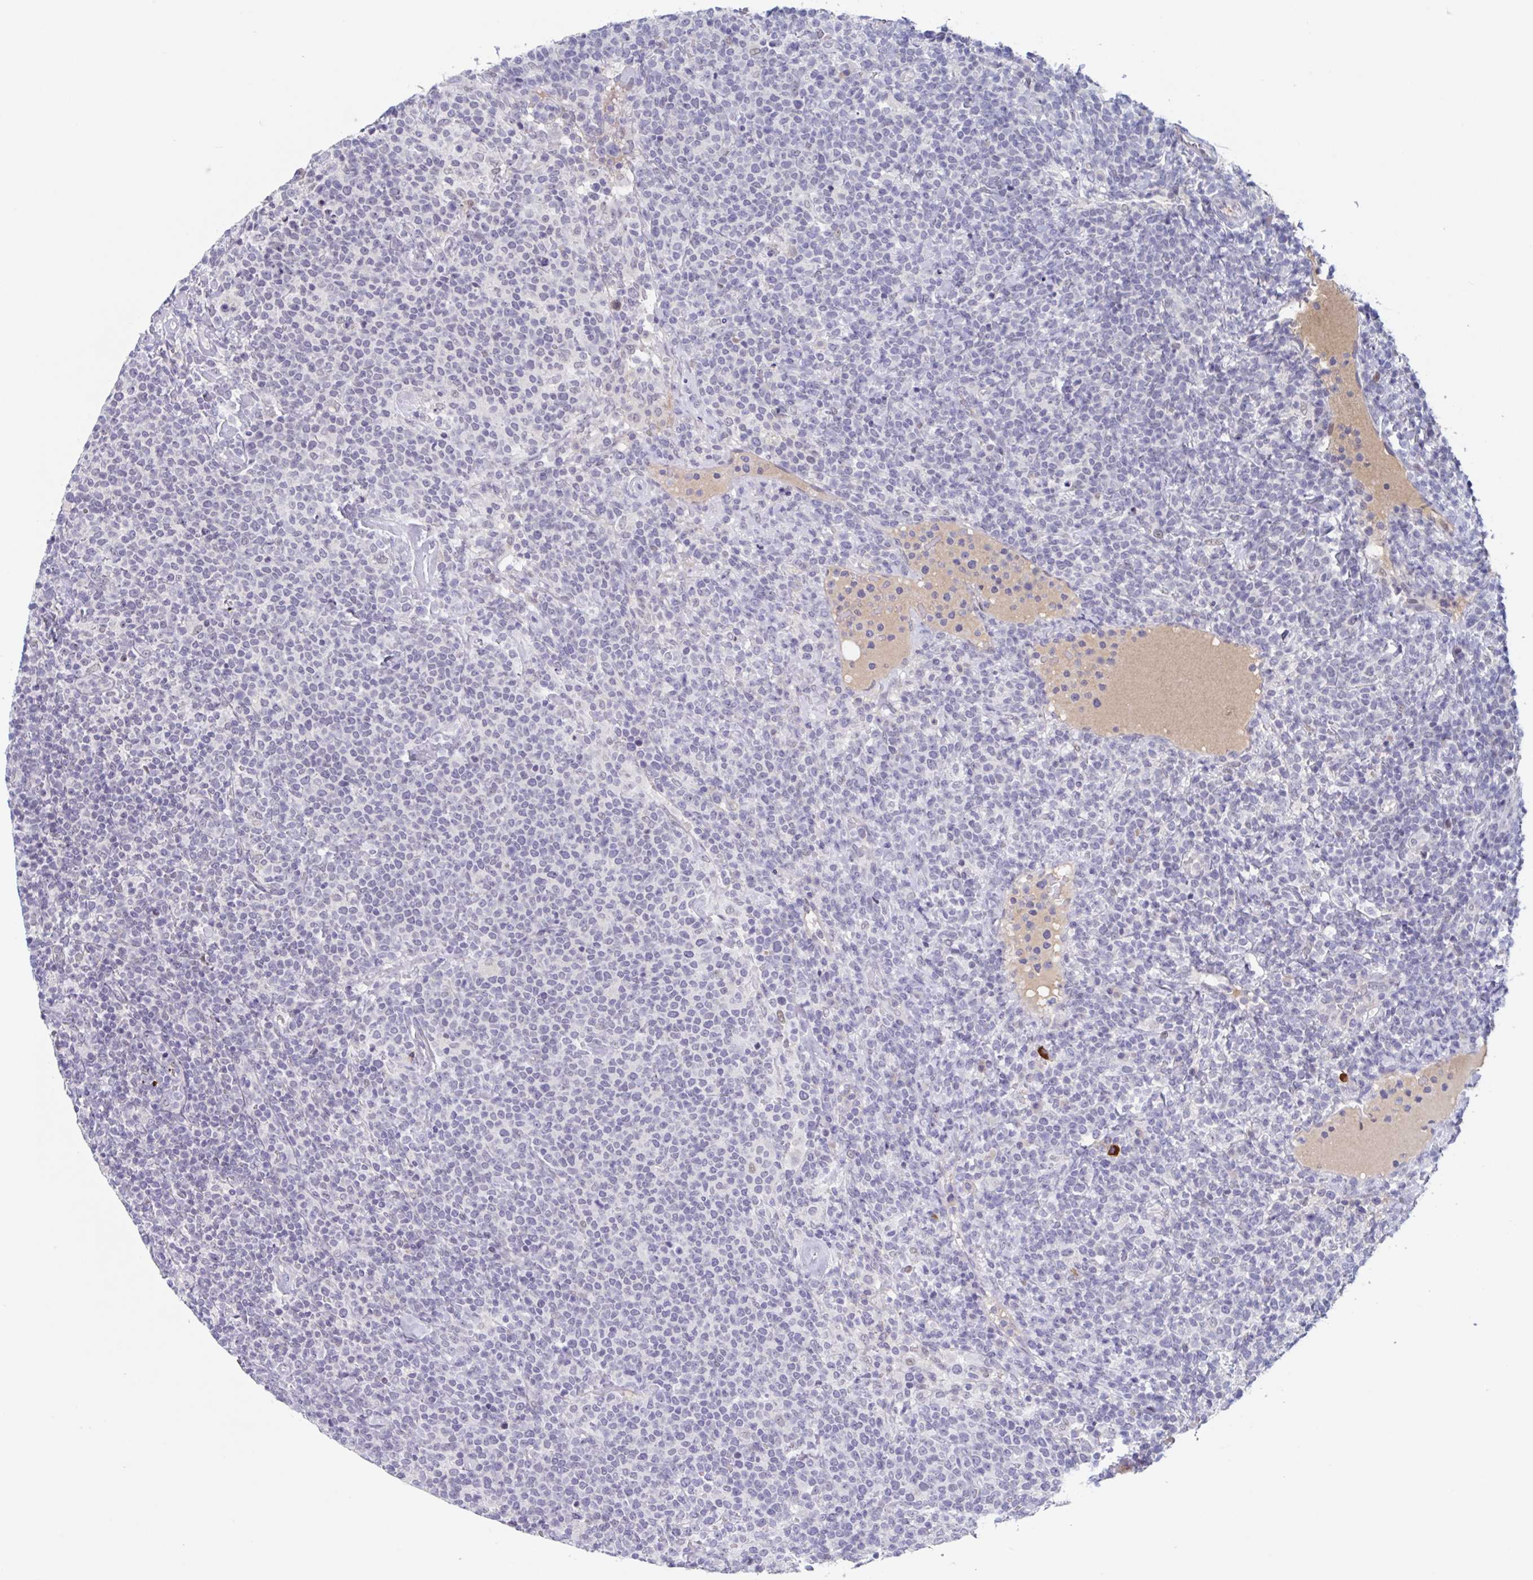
{"staining": {"intensity": "negative", "quantity": "none", "location": "none"}, "tissue": "lymphoma", "cell_type": "Tumor cells", "image_type": "cancer", "snomed": [{"axis": "morphology", "description": "Malignant lymphoma, non-Hodgkin's type, High grade"}, {"axis": "topography", "description": "Lymph node"}], "caption": "Tumor cells are negative for protein expression in human high-grade malignant lymphoma, non-Hodgkin's type. The staining is performed using DAB brown chromogen with nuclei counter-stained in using hematoxylin.", "gene": "KDM4D", "patient": {"sex": "male", "age": 61}}